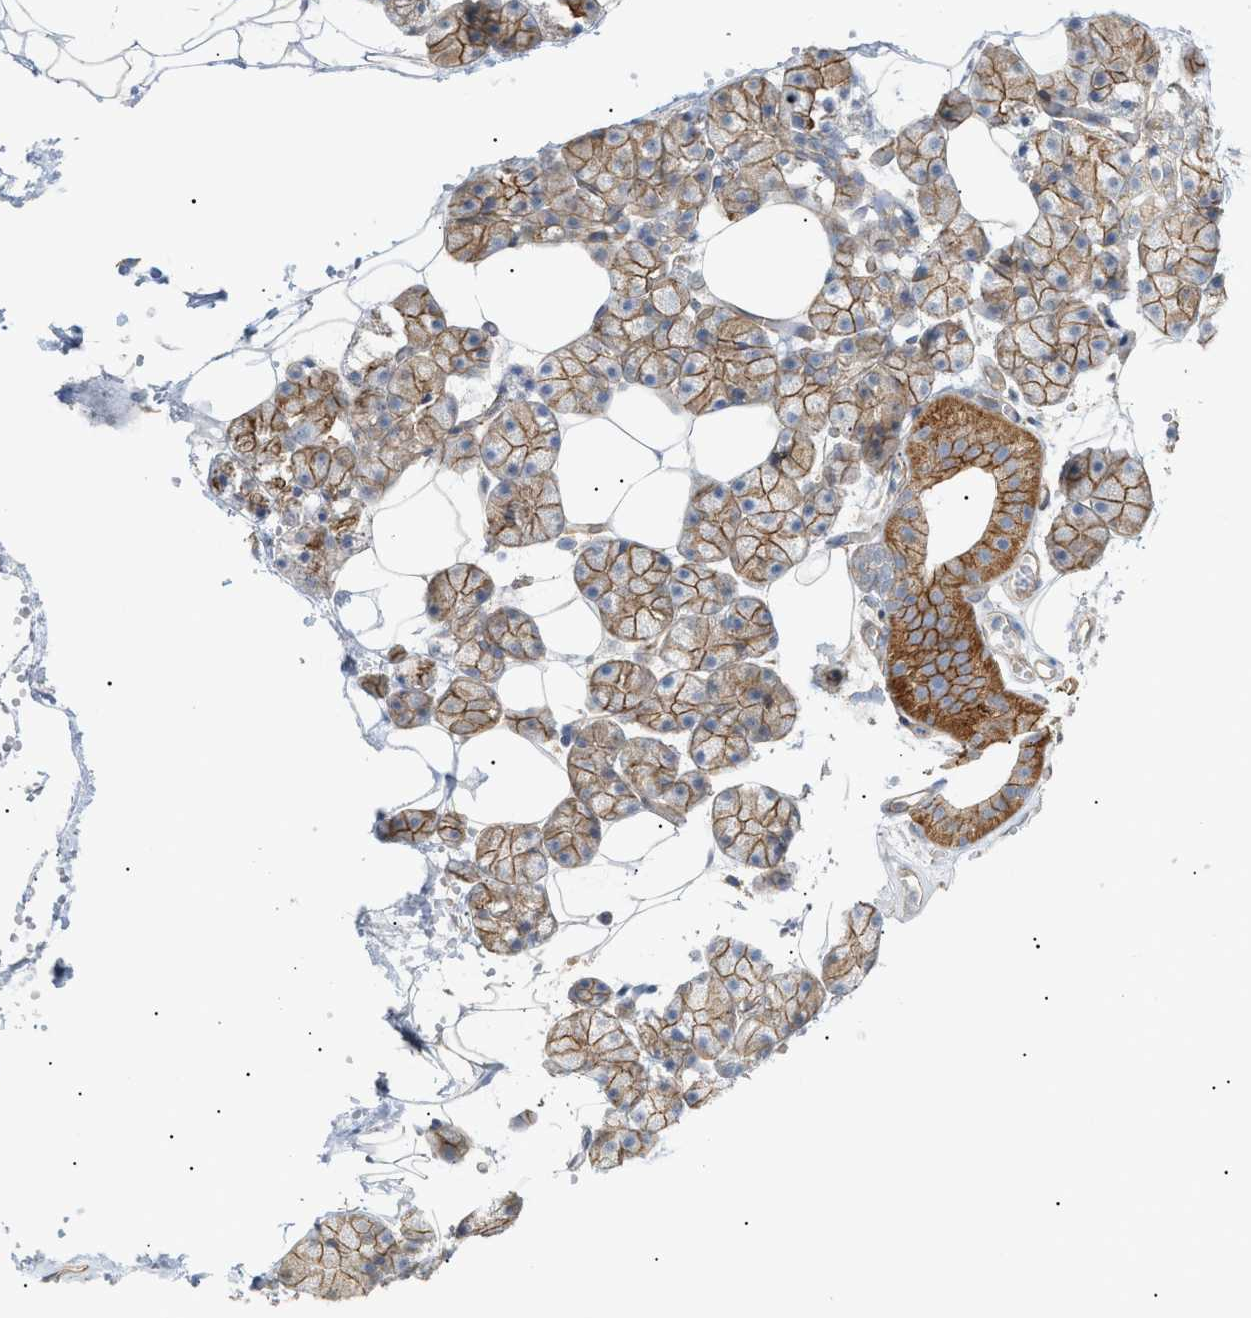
{"staining": {"intensity": "moderate", "quantity": ">75%", "location": "cytoplasmic/membranous"}, "tissue": "salivary gland", "cell_type": "Glandular cells", "image_type": "normal", "snomed": [{"axis": "morphology", "description": "Normal tissue, NOS"}, {"axis": "topography", "description": "Salivary gland"}], "caption": "Moderate cytoplasmic/membranous expression is seen in approximately >75% of glandular cells in normal salivary gland. The staining was performed using DAB to visualize the protein expression in brown, while the nuclei were stained in blue with hematoxylin (Magnification: 20x).", "gene": "ZFHX2", "patient": {"sex": "male", "age": 62}}